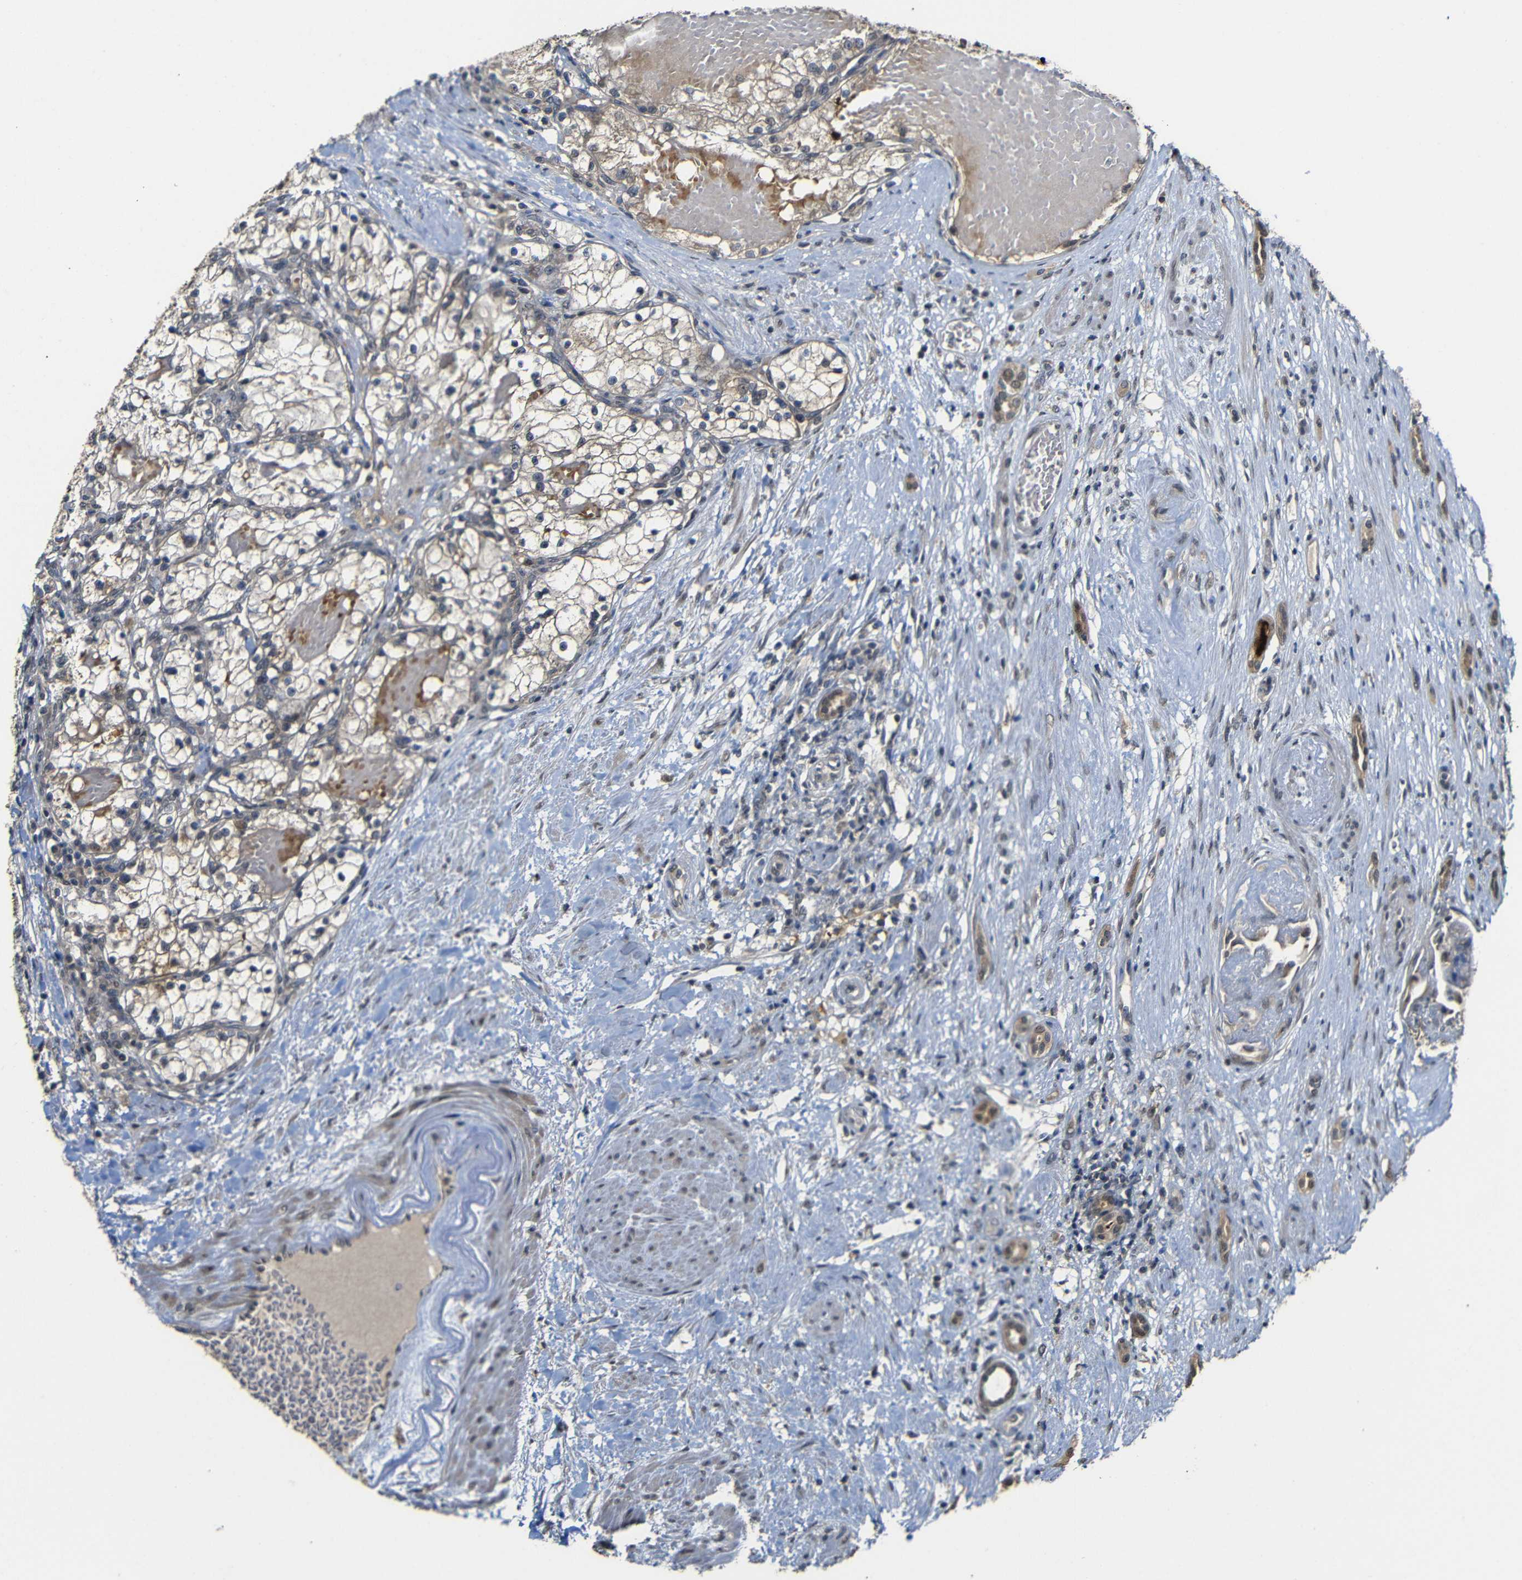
{"staining": {"intensity": "weak", "quantity": "25%-75%", "location": "cytoplasmic/membranous"}, "tissue": "renal cancer", "cell_type": "Tumor cells", "image_type": "cancer", "snomed": [{"axis": "morphology", "description": "Adenocarcinoma, NOS"}, {"axis": "topography", "description": "Kidney"}], "caption": "Protein expression analysis of human renal adenocarcinoma reveals weak cytoplasmic/membranous expression in approximately 25%-75% of tumor cells.", "gene": "ATG12", "patient": {"sex": "male", "age": 68}}